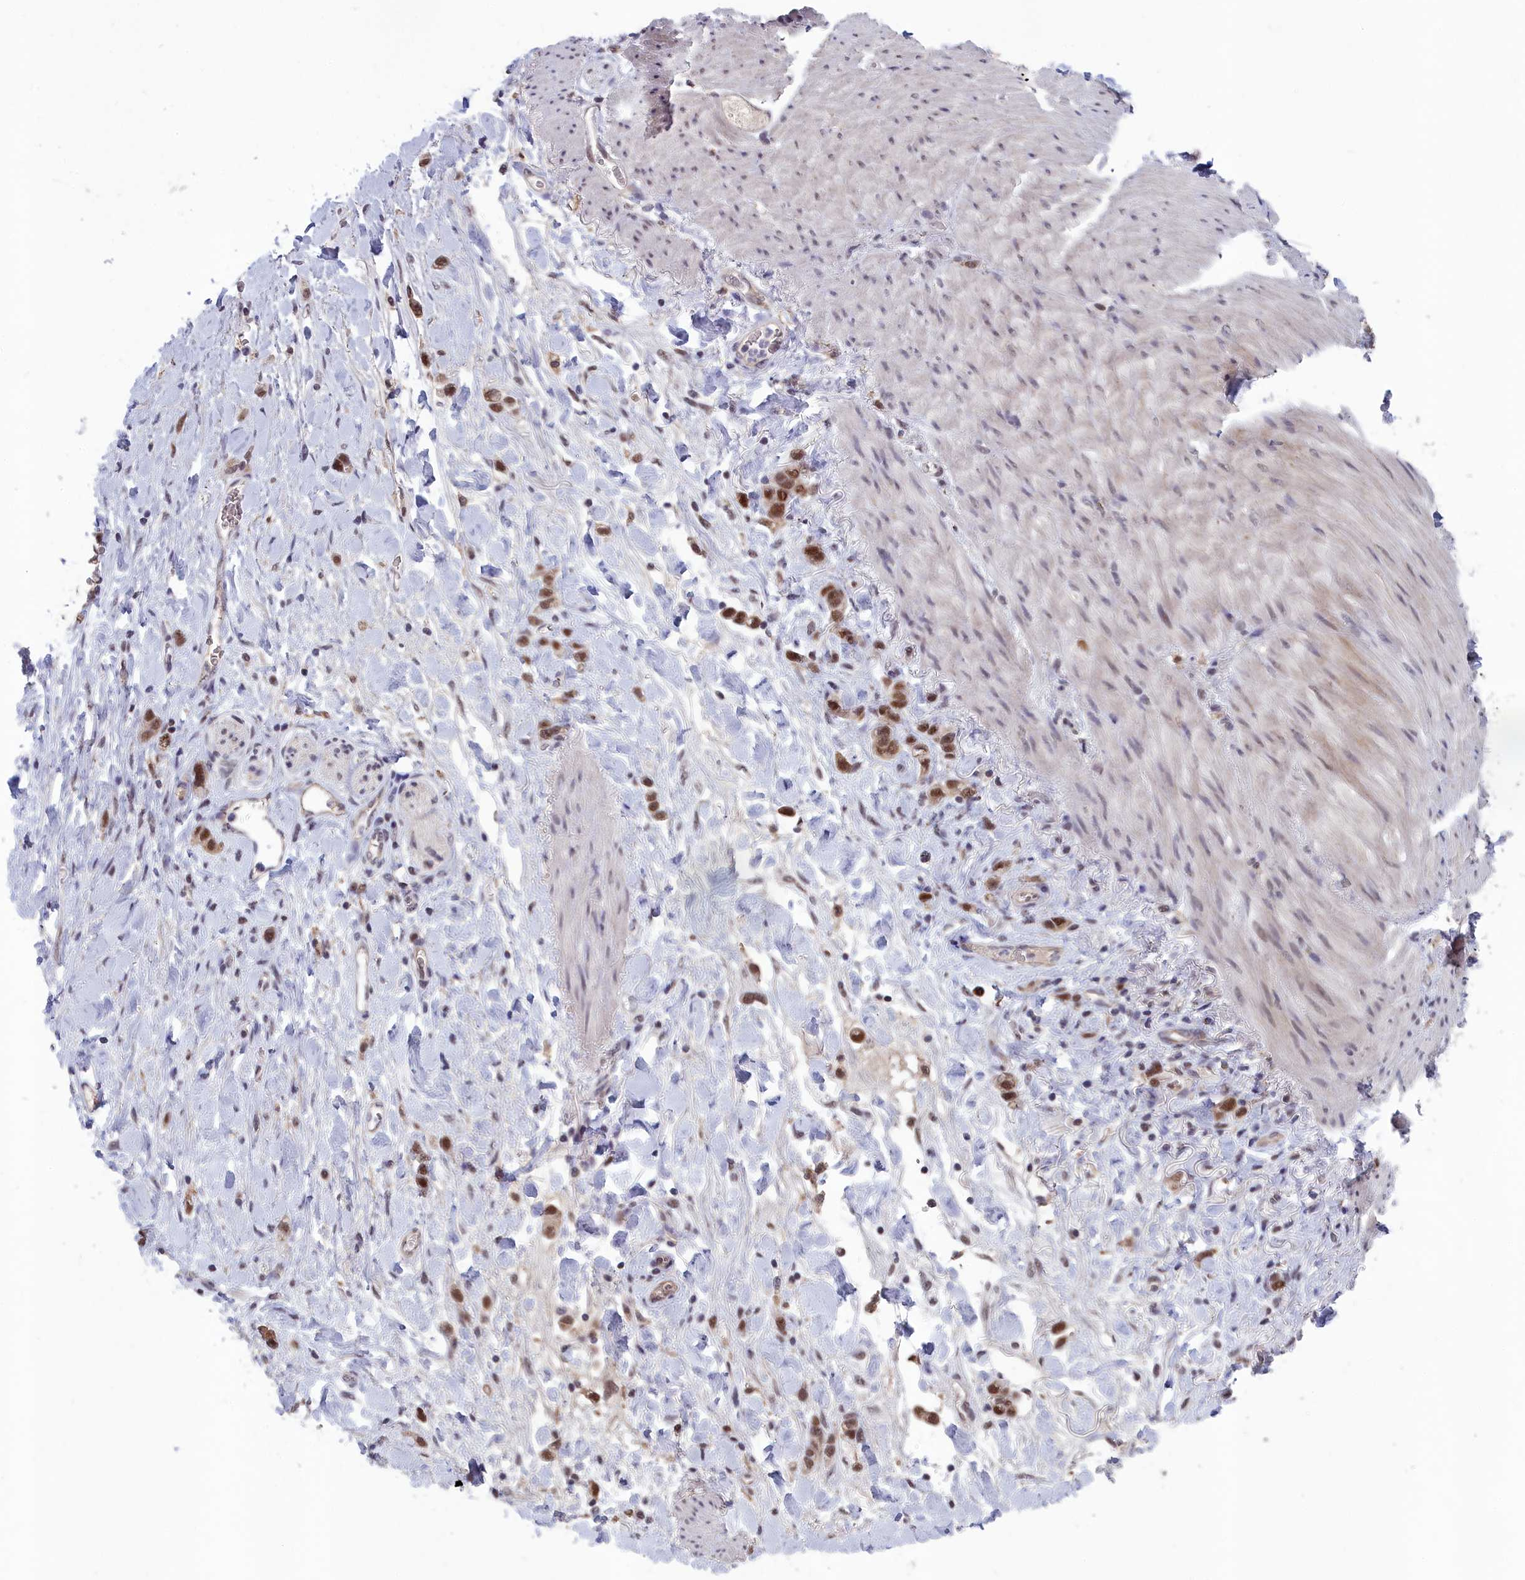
{"staining": {"intensity": "strong", "quantity": ">75%", "location": "nuclear"}, "tissue": "stomach cancer", "cell_type": "Tumor cells", "image_type": "cancer", "snomed": [{"axis": "morphology", "description": "Adenocarcinoma, NOS"}, {"axis": "topography", "description": "Stomach"}], "caption": "Immunohistochemical staining of stomach cancer exhibits high levels of strong nuclear protein expression in about >75% of tumor cells. (DAB (3,3'-diaminobenzidine) IHC, brown staining for protein, blue staining for nuclei).", "gene": "MT-CO3", "patient": {"sex": "female", "age": 65}}